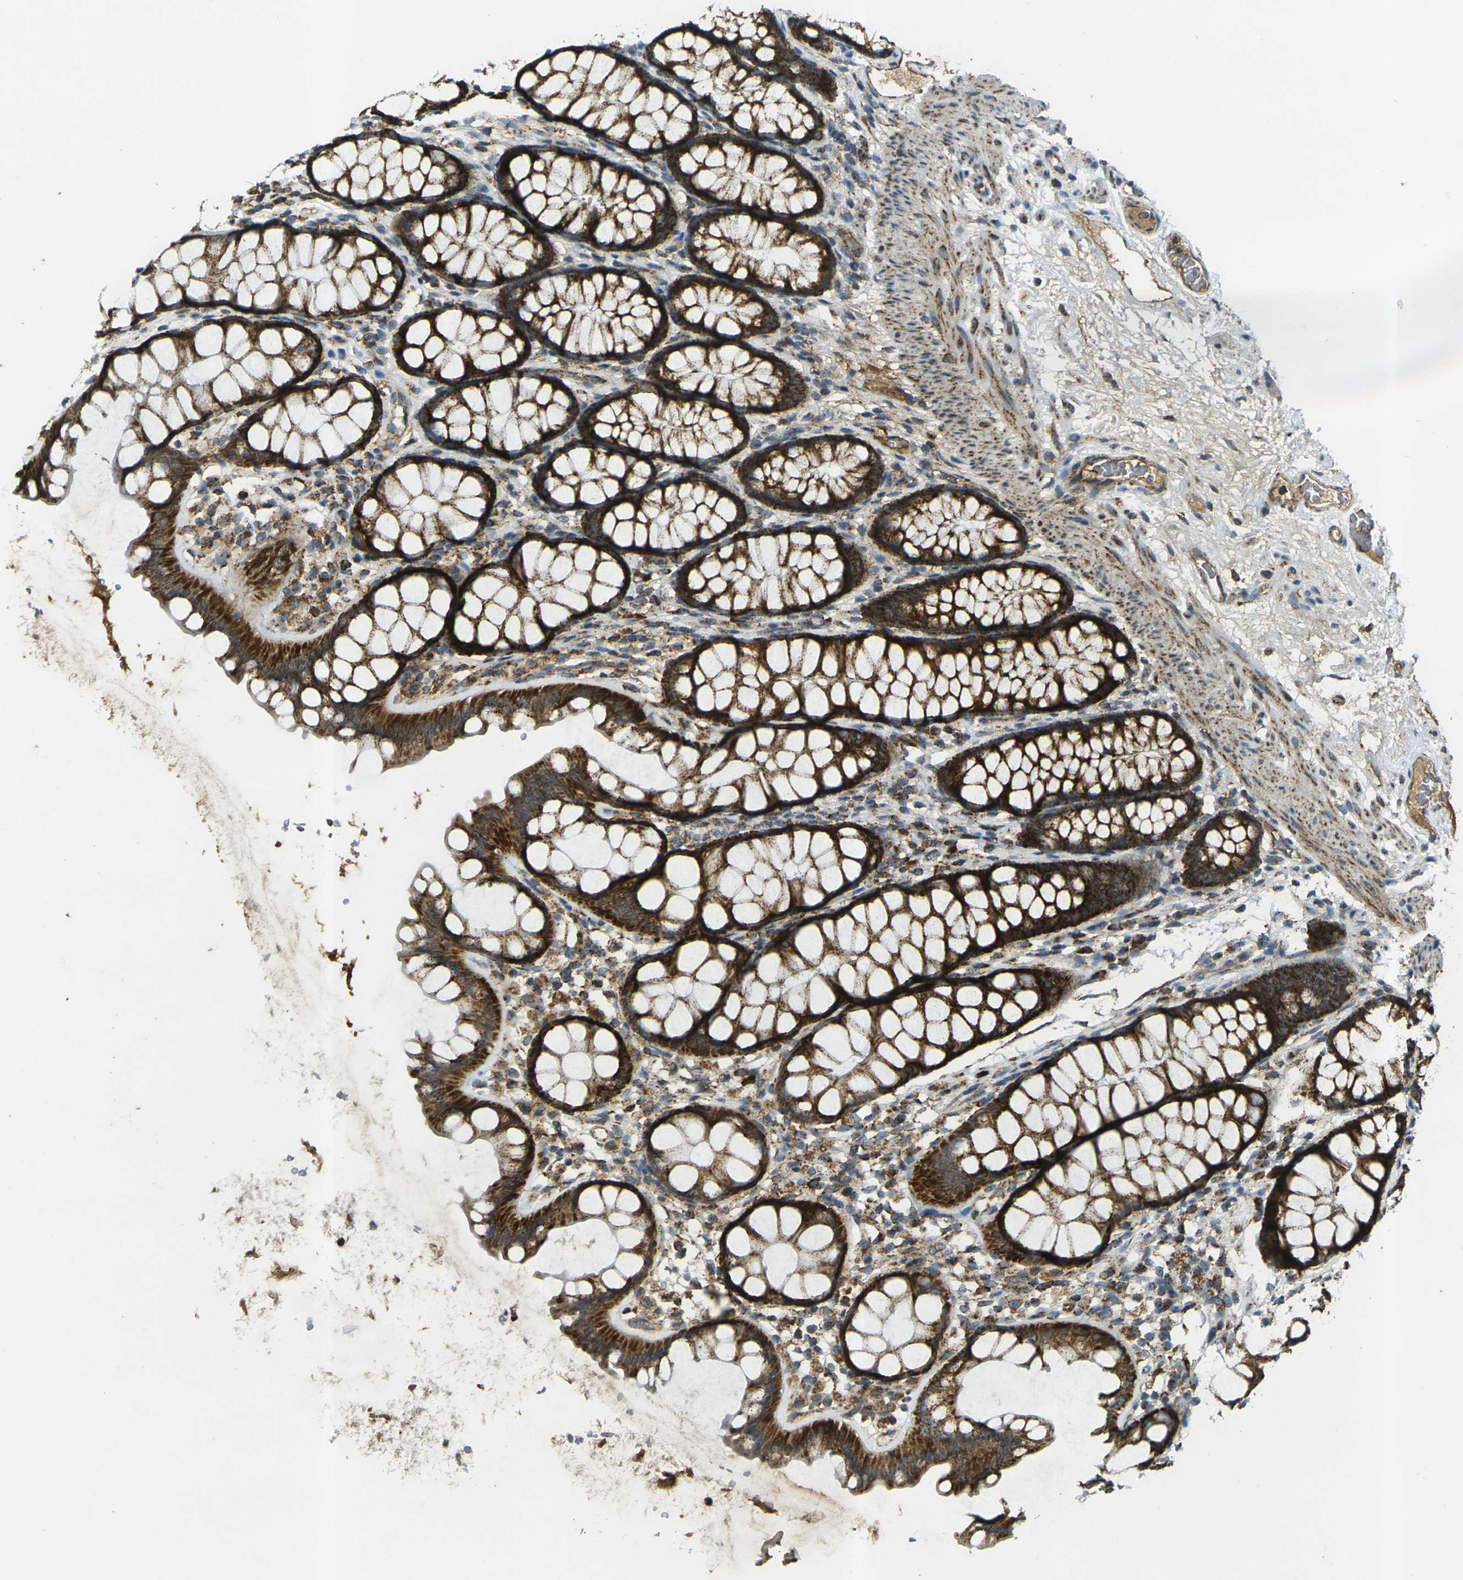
{"staining": {"intensity": "moderate", "quantity": ">75%", "location": "cytoplasmic/membranous"}, "tissue": "colon", "cell_type": "Endothelial cells", "image_type": "normal", "snomed": [{"axis": "morphology", "description": "Normal tissue, NOS"}, {"axis": "topography", "description": "Colon"}], "caption": "The histopathology image reveals immunohistochemical staining of benign colon. There is moderate cytoplasmic/membranous staining is seen in about >75% of endothelial cells. The staining is performed using DAB (3,3'-diaminobenzidine) brown chromogen to label protein expression. The nuclei are counter-stained blue using hematoxylin.", "gene": "IGF1R", "patient": {"sex": "female", "age": 55}}